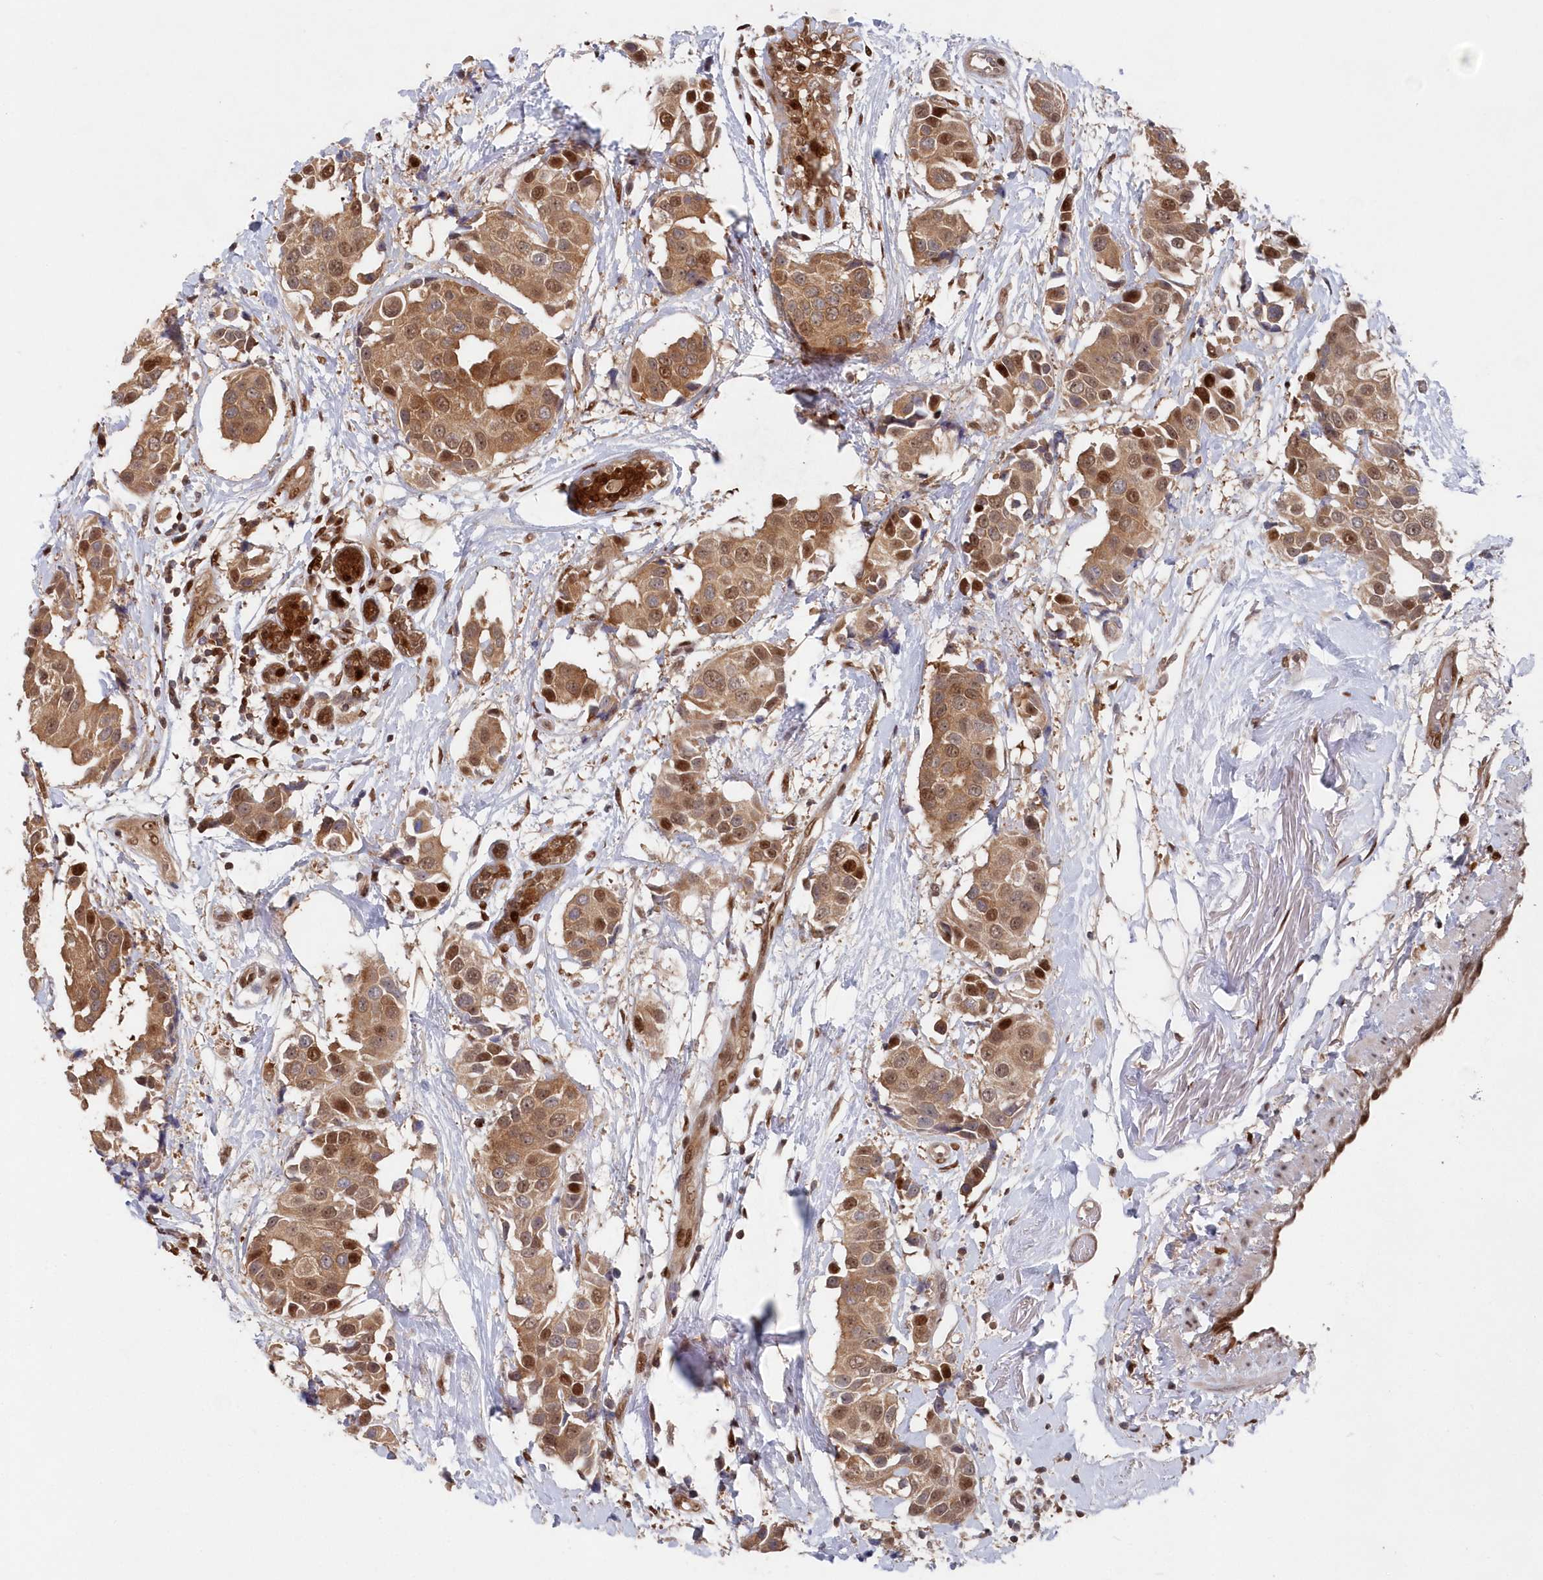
{"staining": {"intensity": "moderate", "quantity": ">75%", "location": "cytoplasmic/membranous,nuclear"}, "tissue": "breast cancer", "cell_type": "Tumor cells", "image_type": "cancer", "snomed": [{"axis": "morphology", "description": "Normal tissue, NOS"}, {"axis": "morphology", "description": "Duct carcinoma"}, {"axis": "topography", "description": "Breast"}], "caption": "Protein expression analysis of human breast cancer (infiltrating ductal carcinoma) reveals moderate cytoplasmic/membranous and nuclear expression in about >75% of tumor cells.", "gene": "ABHD14B", "patient": {"sex": "female", "age": 39}}